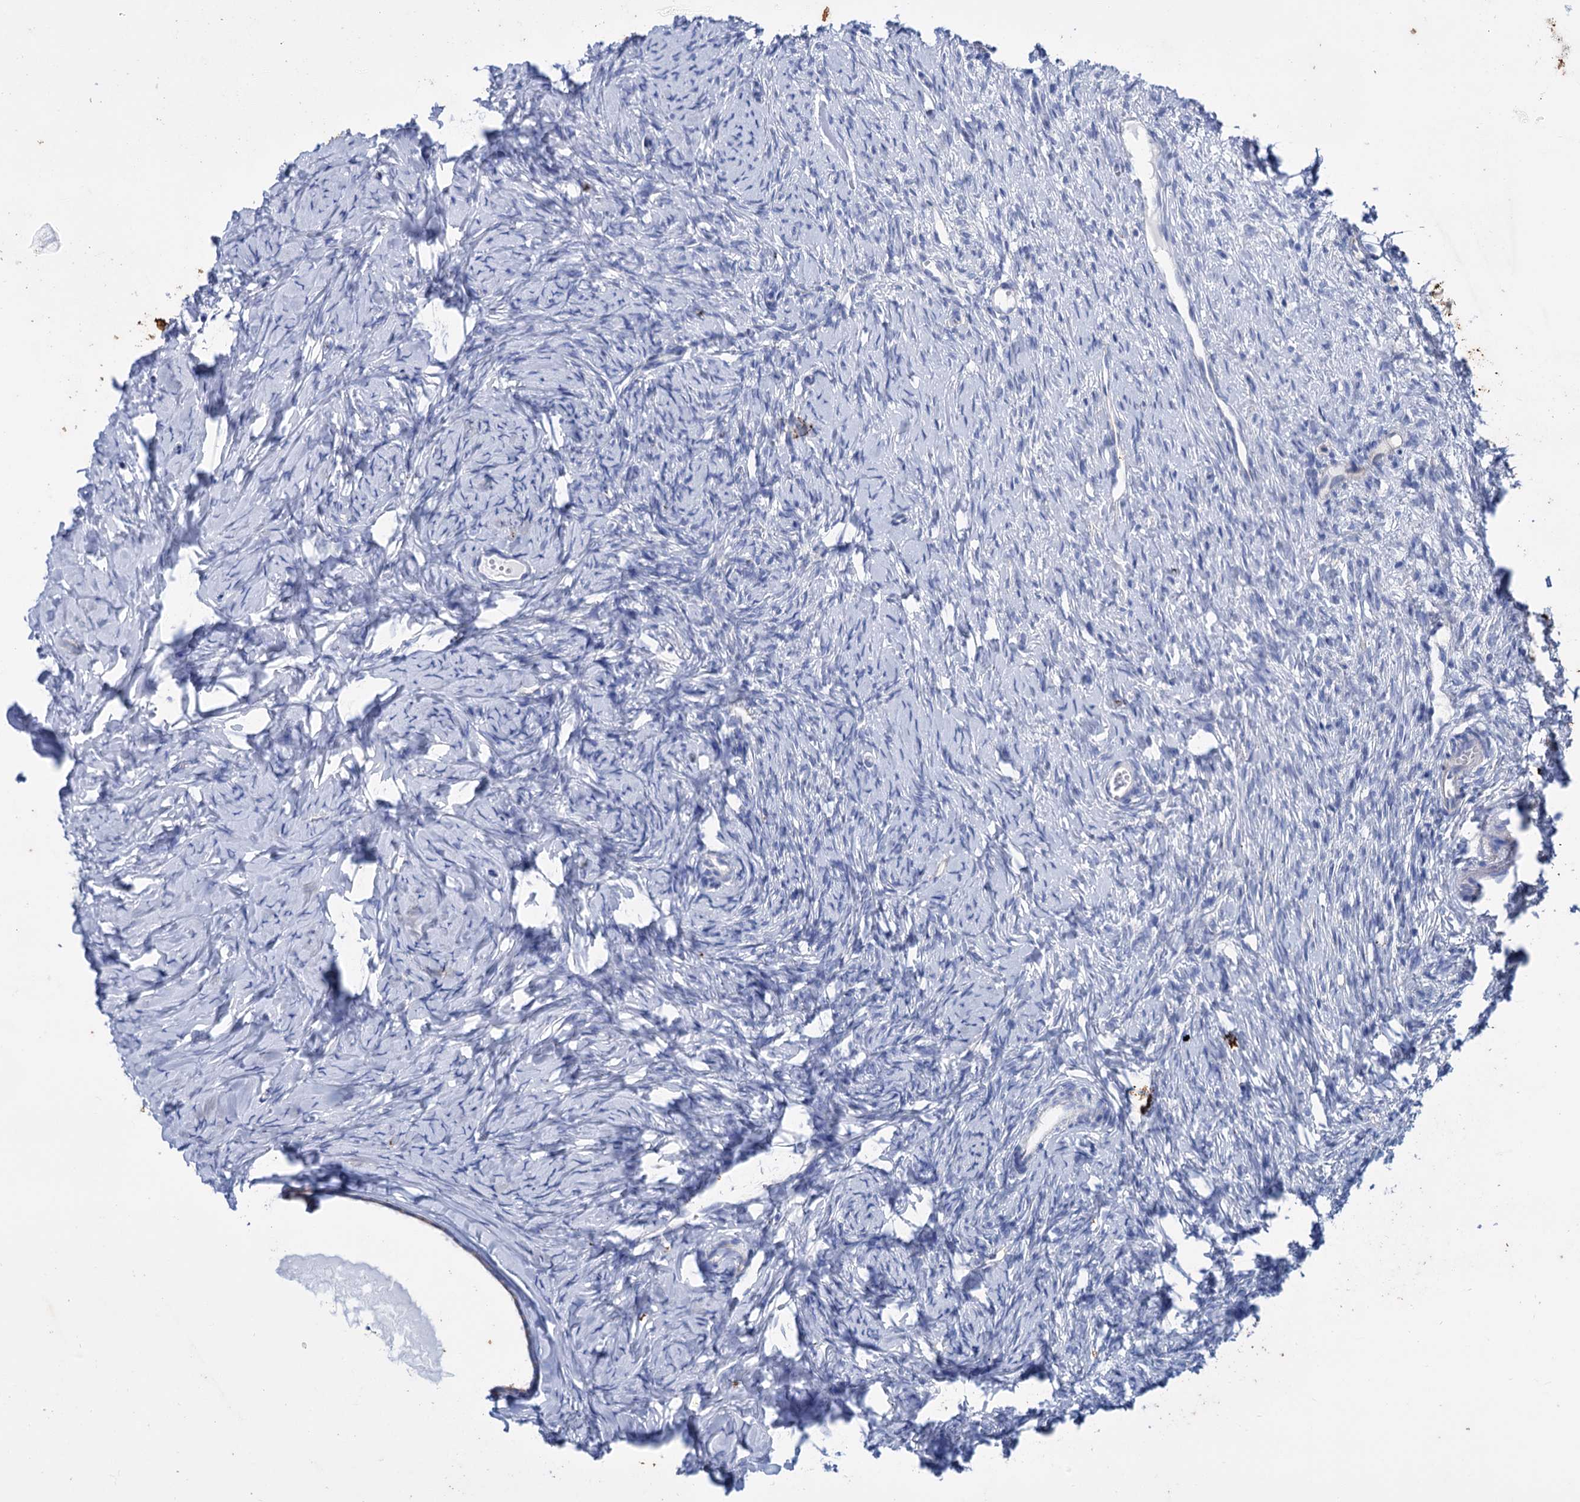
{"staining": {"intensity": "negative", "quantity": "none", "location": "none"}, "tissue": "ovary", "cell_type": "Ovarian stroma cells", "image_type": "normal", "snomed": [{"axis": "morphology", "description": "Normal tissue, NOS"}, {"axis": "topography", "description": "Ovary"}], "caption": "This micrograph is of unremarkable ovary stained with IHC to label a protein in brown with the nuclei are counter-stained blue. There is no staining in ovarian stroma cells.", "gene": "FAAP20", "patient": {"sex": "female", "age": 51}}